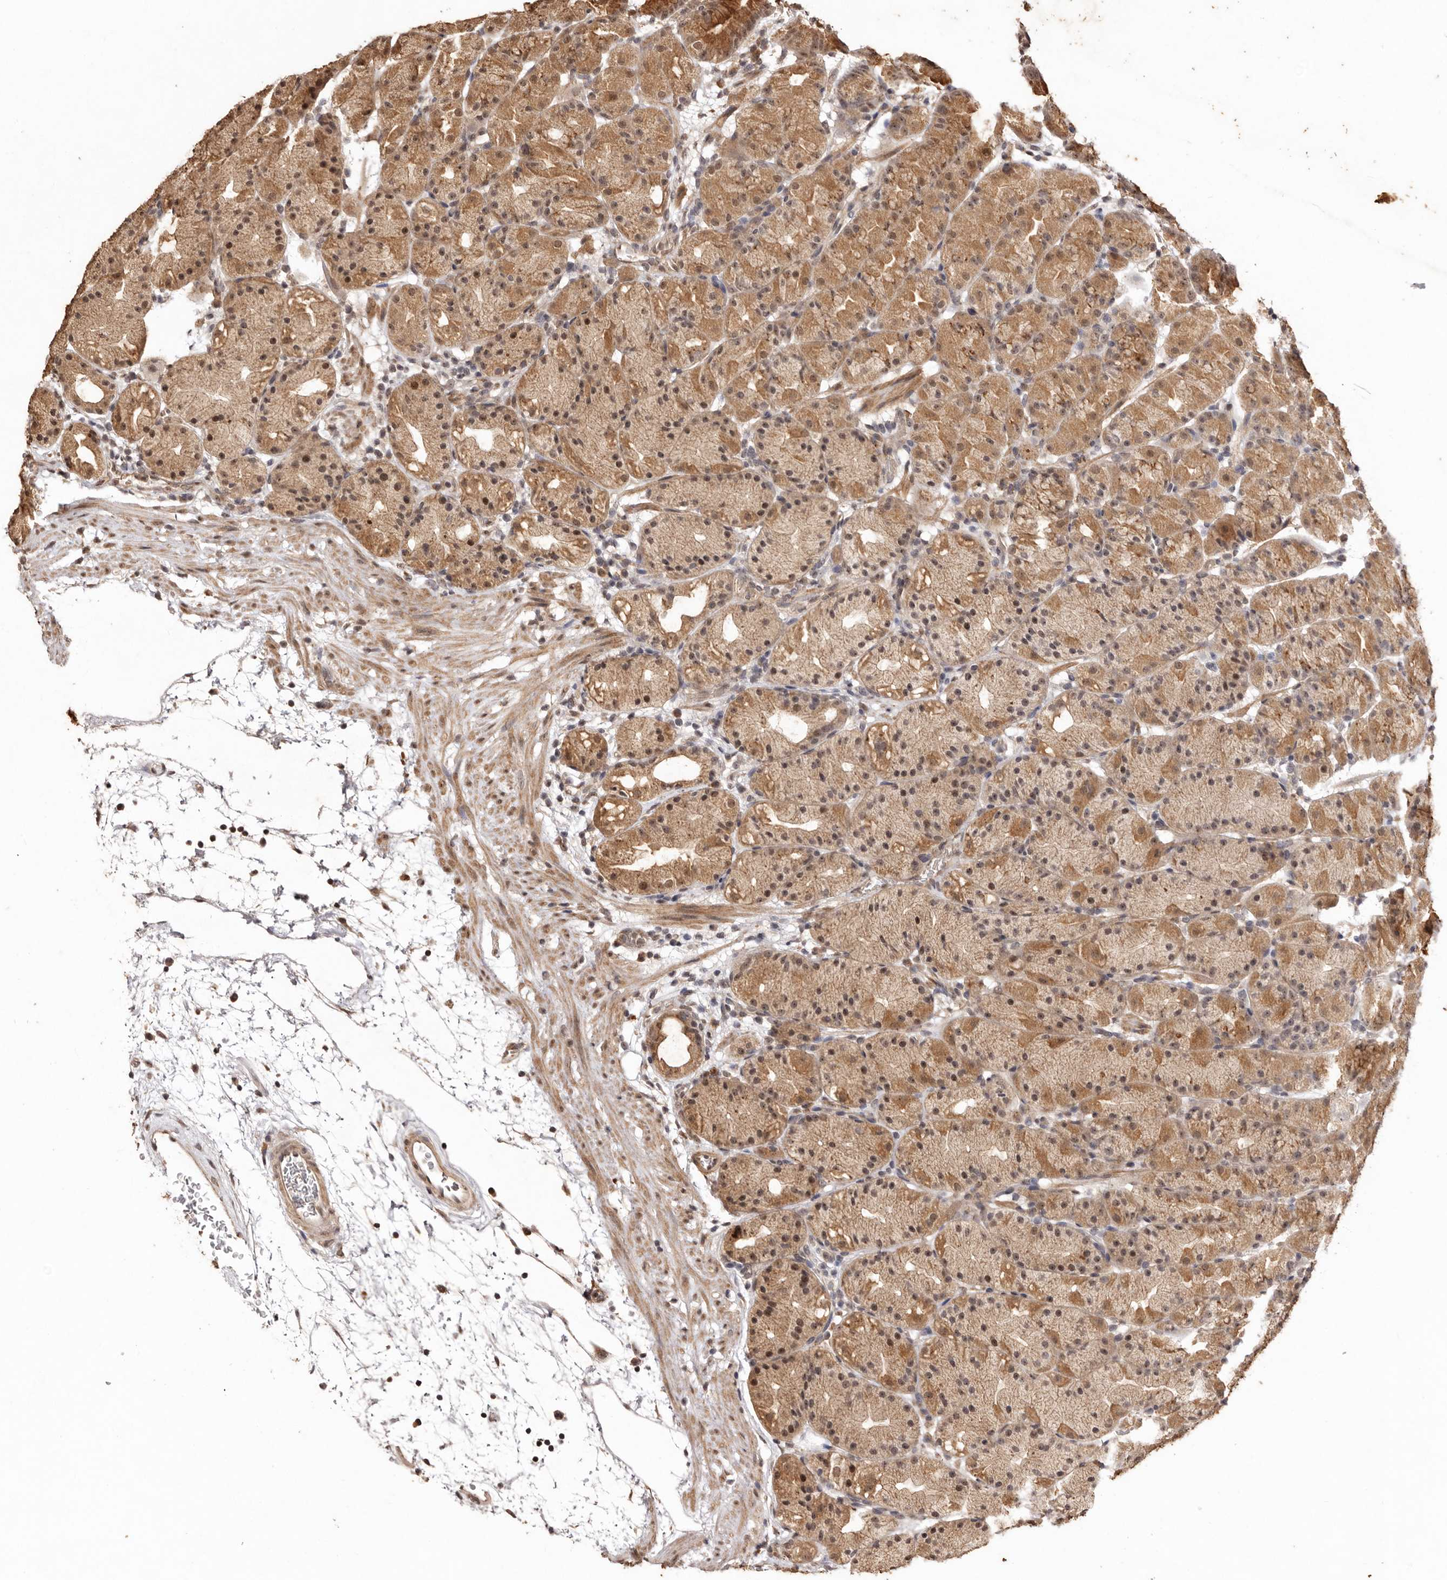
{"staining": {"intensity": "strong", "quantity": "25%-75%", "location": "cytoplasmic/membranous"}, "tissue": "stomach", "cell_type": "Glandular cells", "image_type": "normal", "snomed": [{"axis": "morphology", "description": "Normal tissue, NOS"}, {"axis": "topography", "description": "Stomach, upper"}], "caption": "High-magnification brightfield microscopy of unremarkable stomach stained with DAB (3,3'-diaminobenzidine) (brown) and counterstained with hematoxylin (blue). glandular cells exhibit strong cytoplasmic/membranous expression is appreciated in about25%-75% of cells. The staining was performed using DAB (3,3'-diaminobenzidine) to visualize the protein expression in brown, while the nuclei were stained in blue with hematoxylin (Magnification: 20x).", "gene": "NOTCH1", "patient": {"sex": "male", "age": 48}}